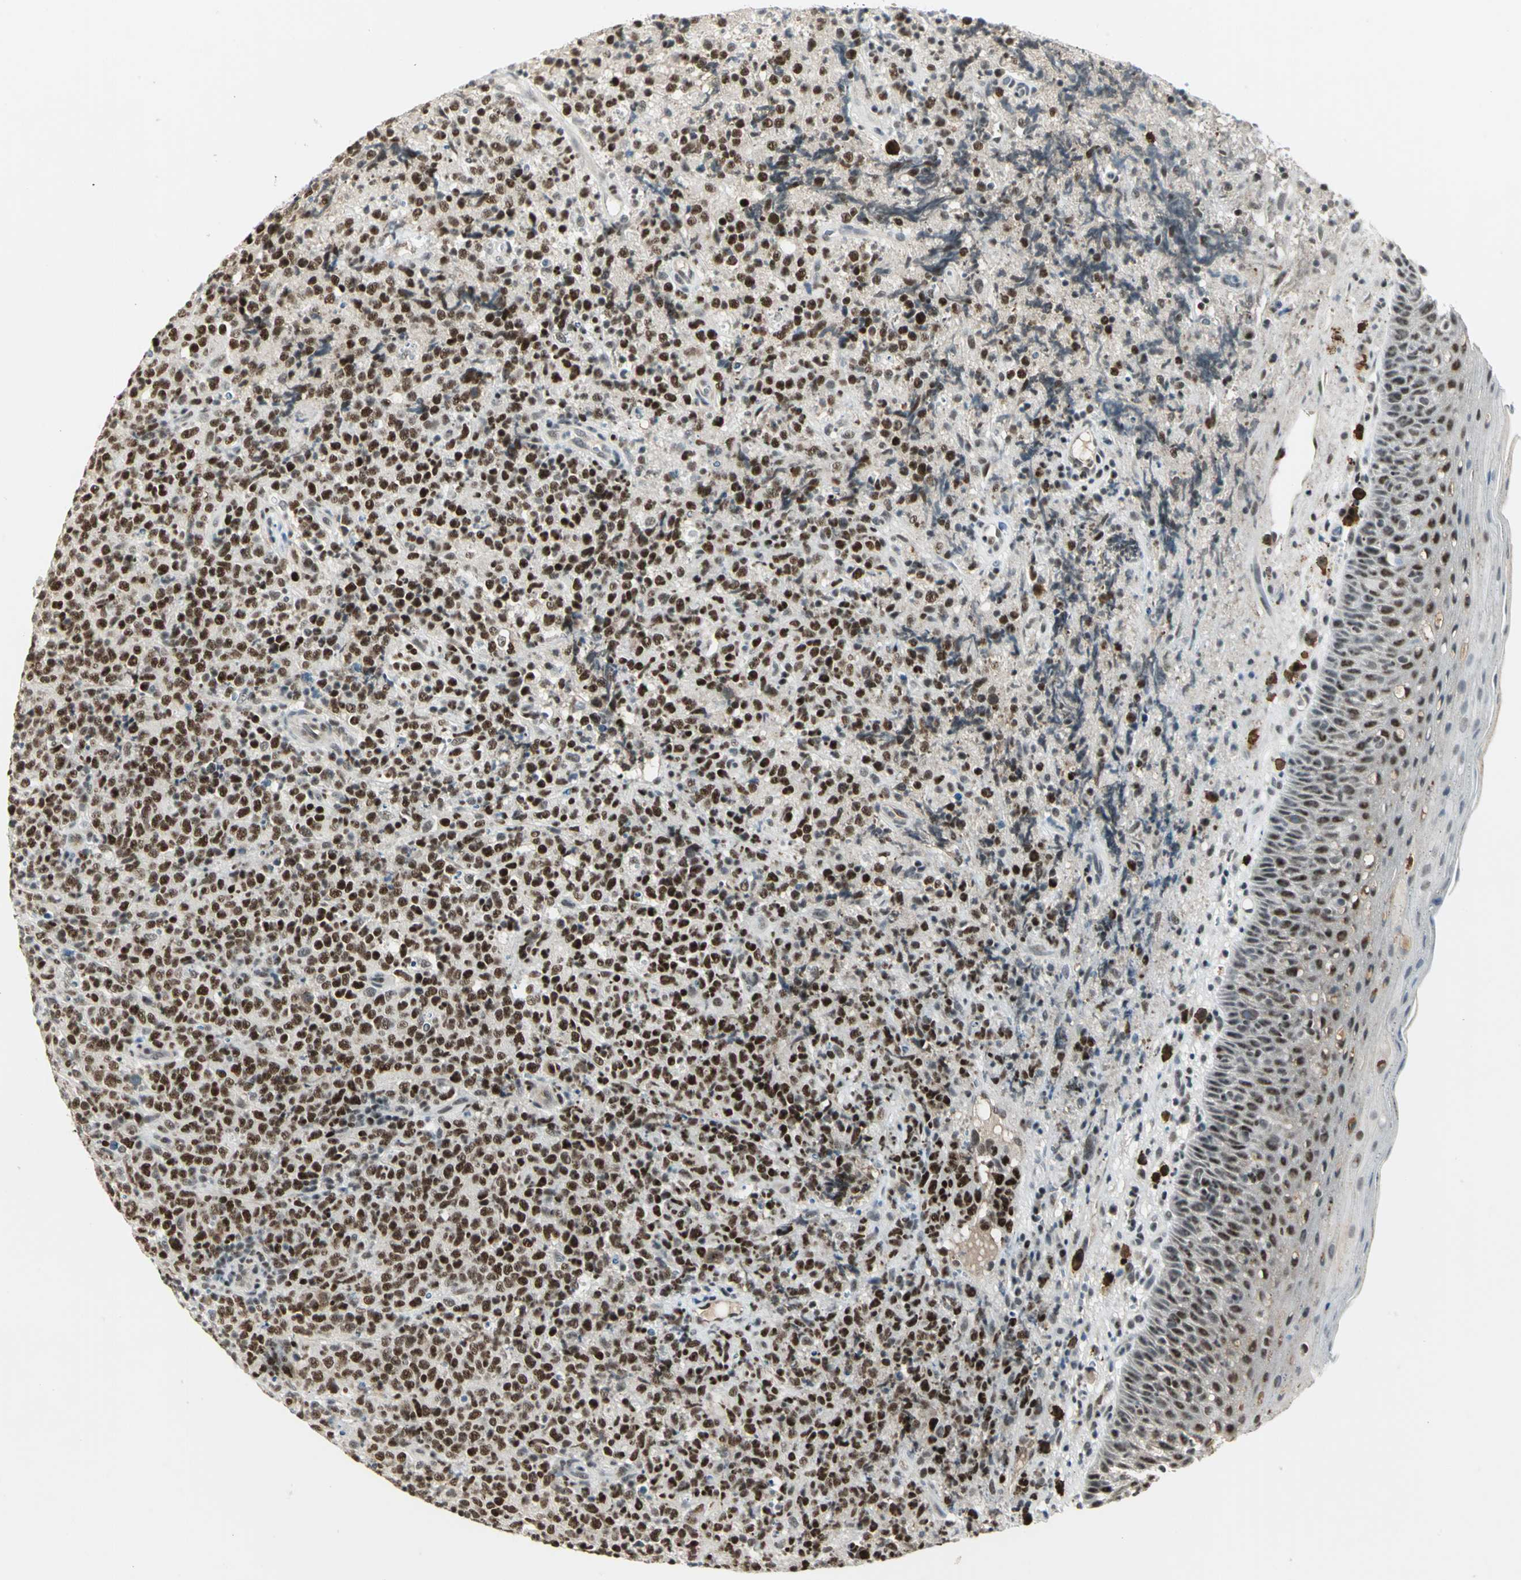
{"staining": {"intensity": "strong", "quantity": ">75%", "location": "nuclear"}, "tissue": "lymphoma", "cell_type": "Tumor cells", "image_type": "cancer", "snomed": [{"axis": "morphology", "description": "Malignant lymphoma, non-Hodgkin's type, High grade"}, {"axis": "topography", "description": "Tonsil"}], "caption": "Immunohistochemistry (IHC) of human lymphoma demonstrates high levels of strong nuclear staining in about >75% of tumor cells.", "gene": "CCNT1", "patient": {"sex": "female", "age": 36}}